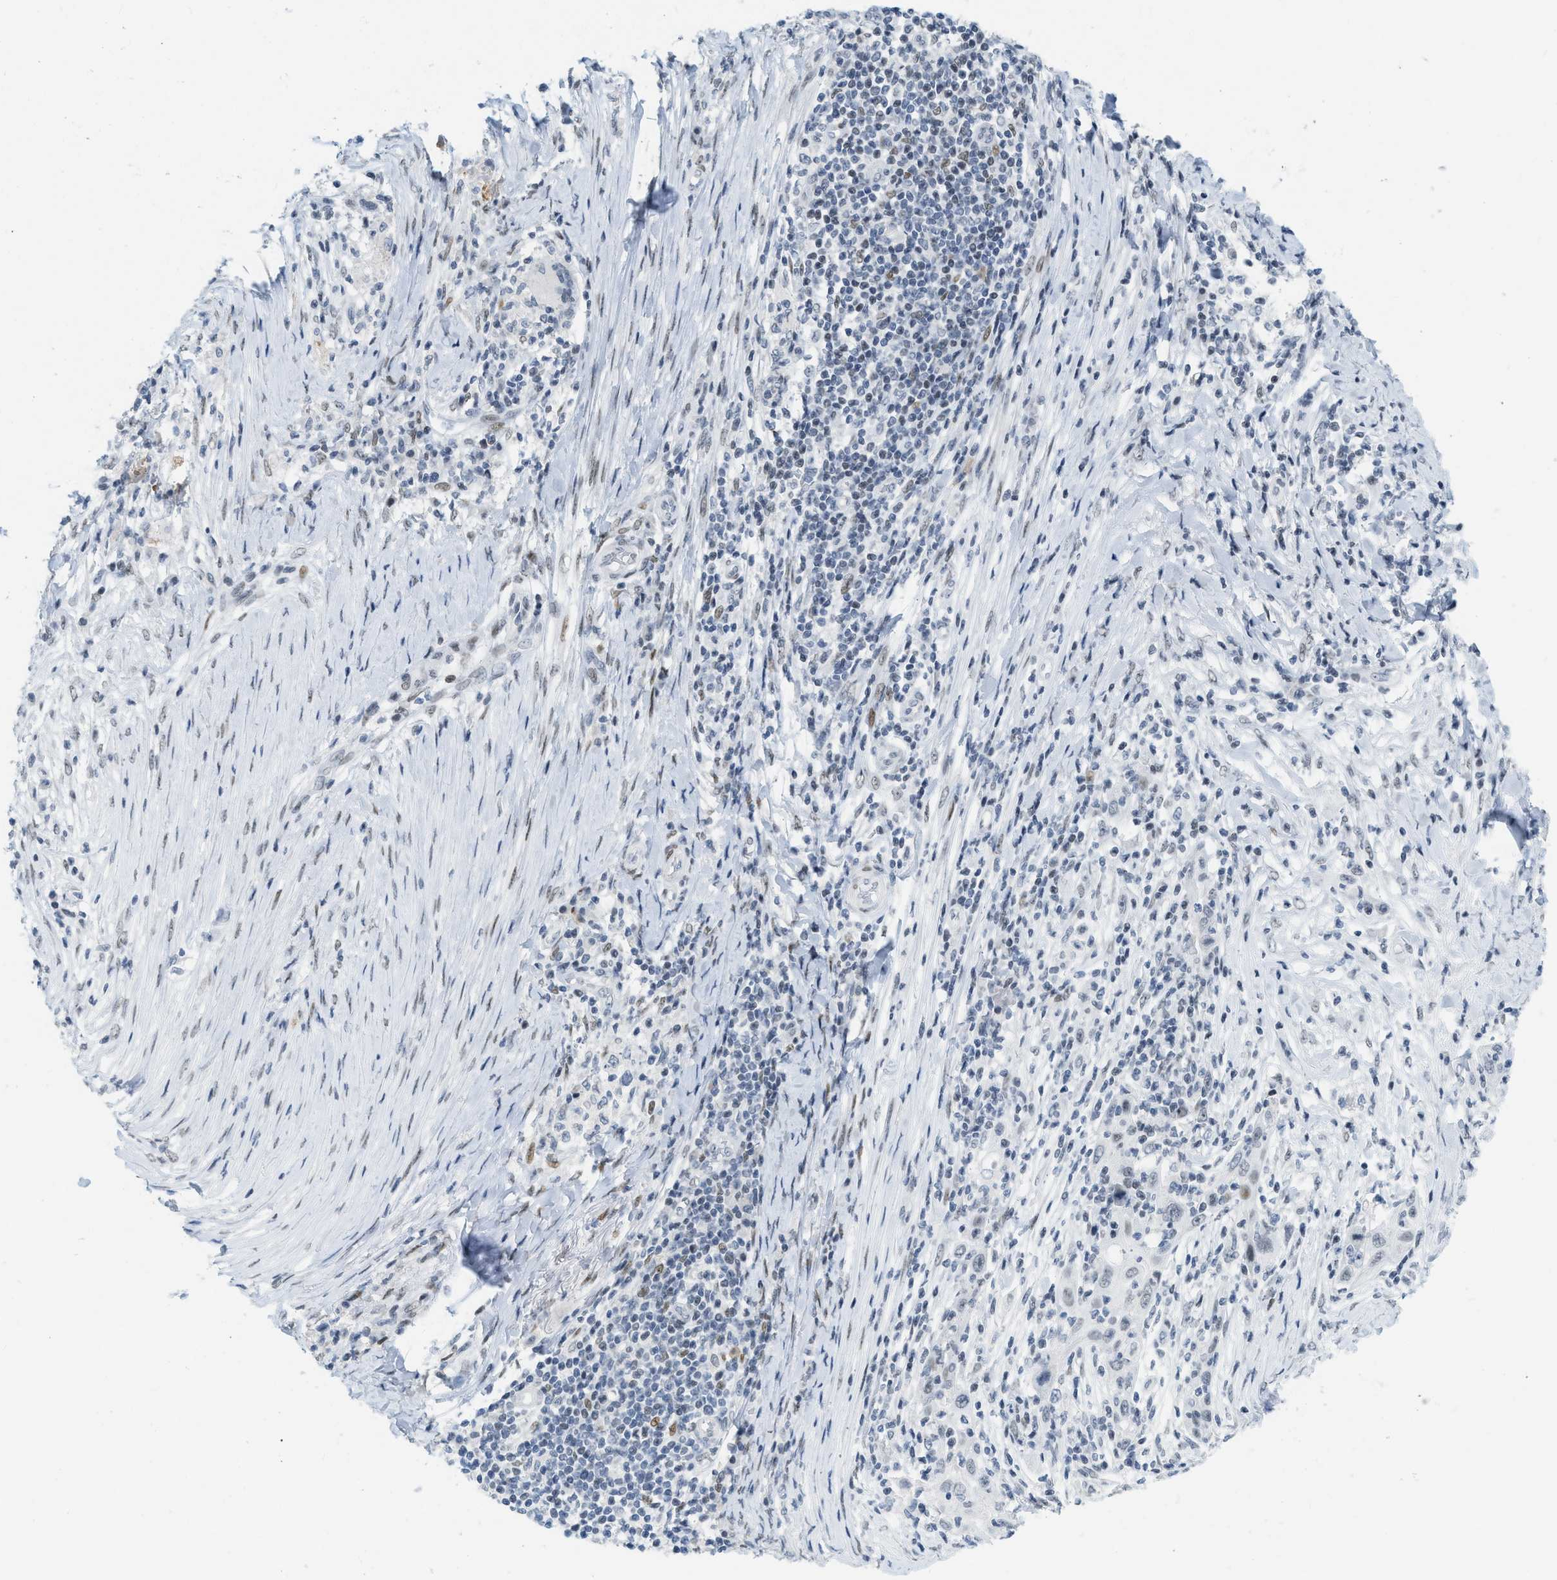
{"staining": {"intensity": "negative", "quantity": "none", "location": "none"}, "tissue": "skin cancer", "cell_type": "Tumor cells", "image_type": "cancer", "snomed": [{"axis": "morphology", "description": "Squamous cell carcinoma, NOS"}, {"axis": "topography", "description": "Skin"}], "caption": "Tumor cells are negative for protein expression in human skin cancer (squamous cell carcinoma).", "gene": "PBX1", "patient": {"sex": "female", "age": 88}}